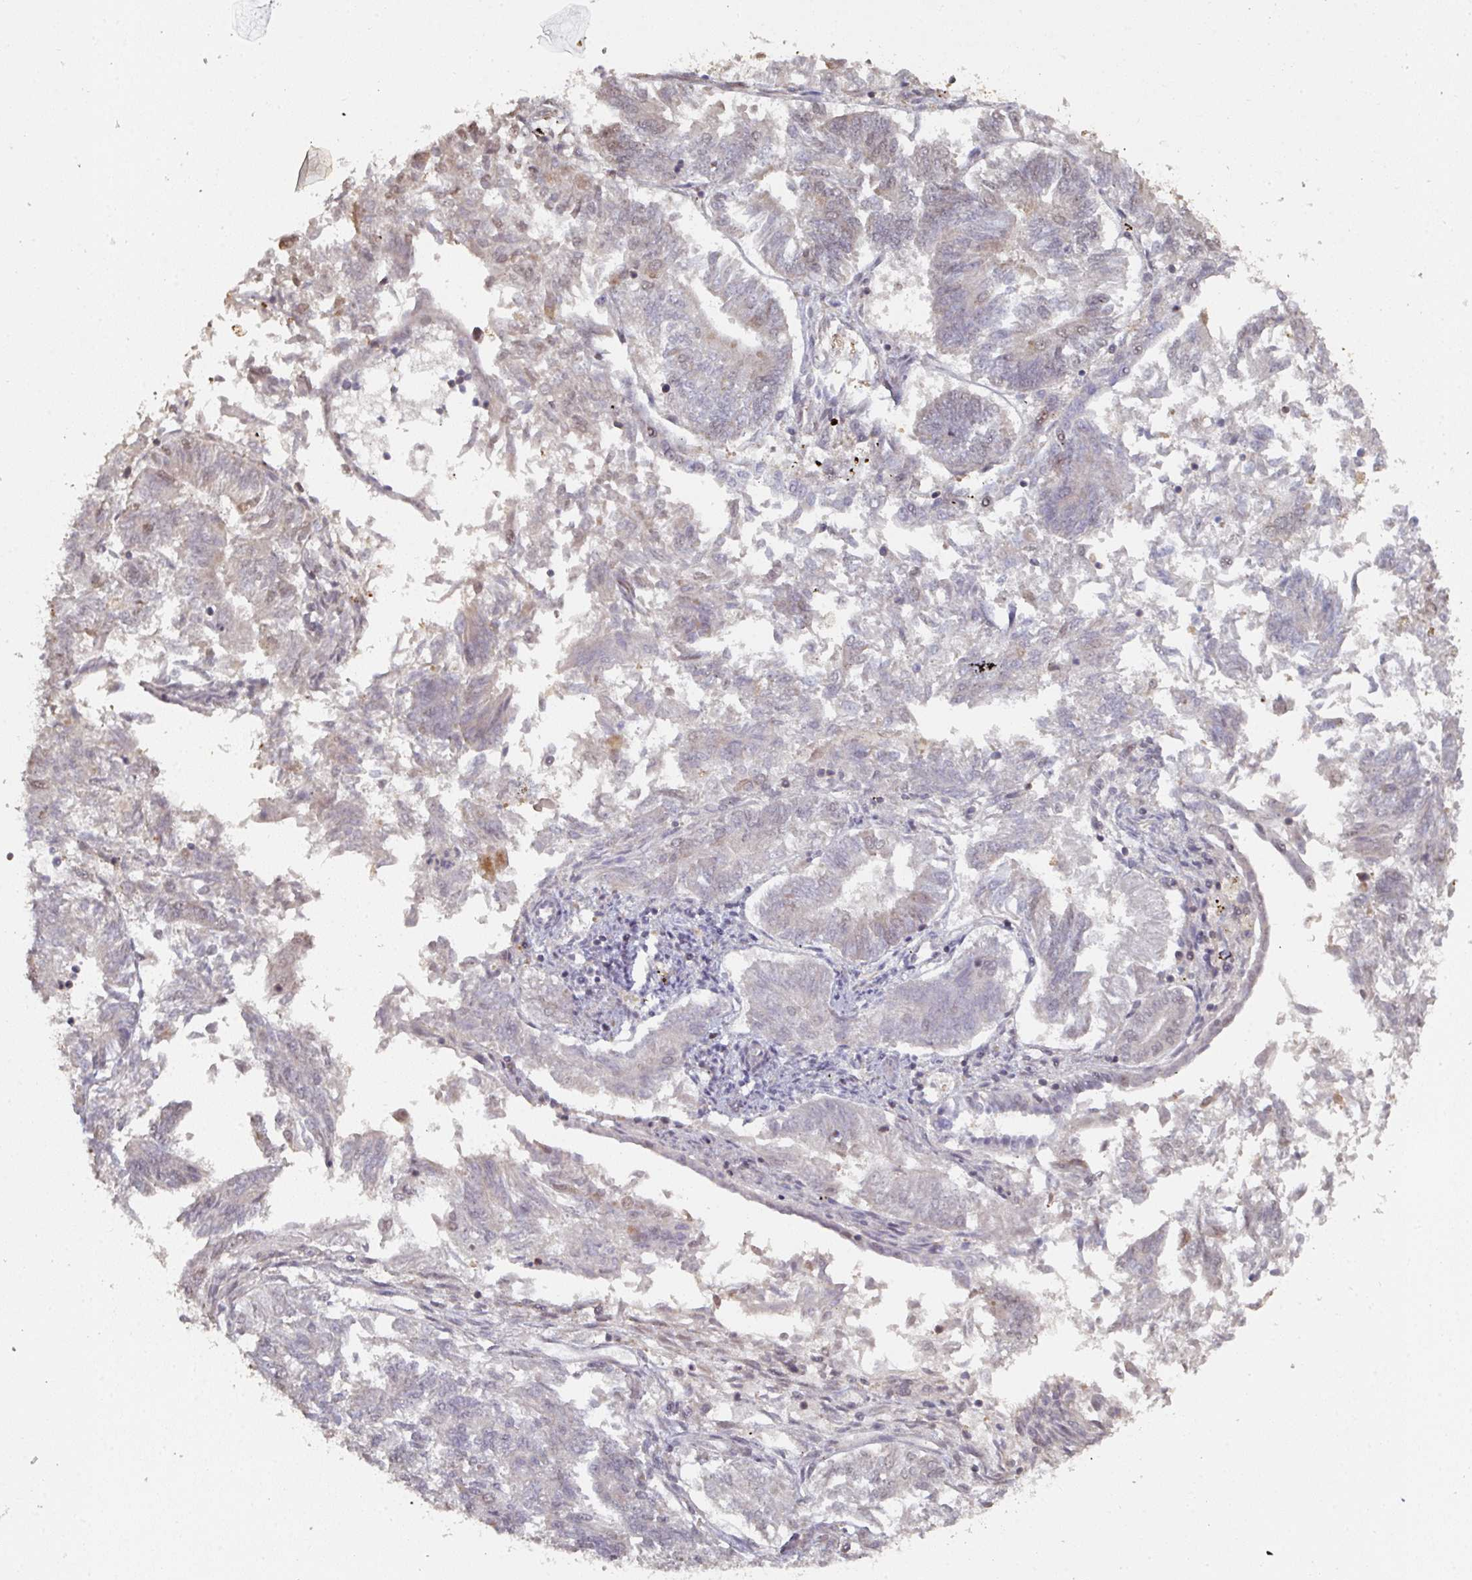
{"staining": {"intensity": "weak", "quantity": "<25%", "location": "nuclear"}, "tissue": "endometrial cancer", "cell_type": "Tumor cells", "image_type": "cancer", "snomed": [{"axis": "morphology", "description": "Adenocarcinoma, NOS"}, {"axis": "topography", "description": "Endometrium"}], "caption": "Tumor cells show no significant protein expression in endometrial cancer (adenocarcinoma). Nuclei are stained in blue.", "gene": "CA7", "patient": {"sex": "female", "age": 58}}